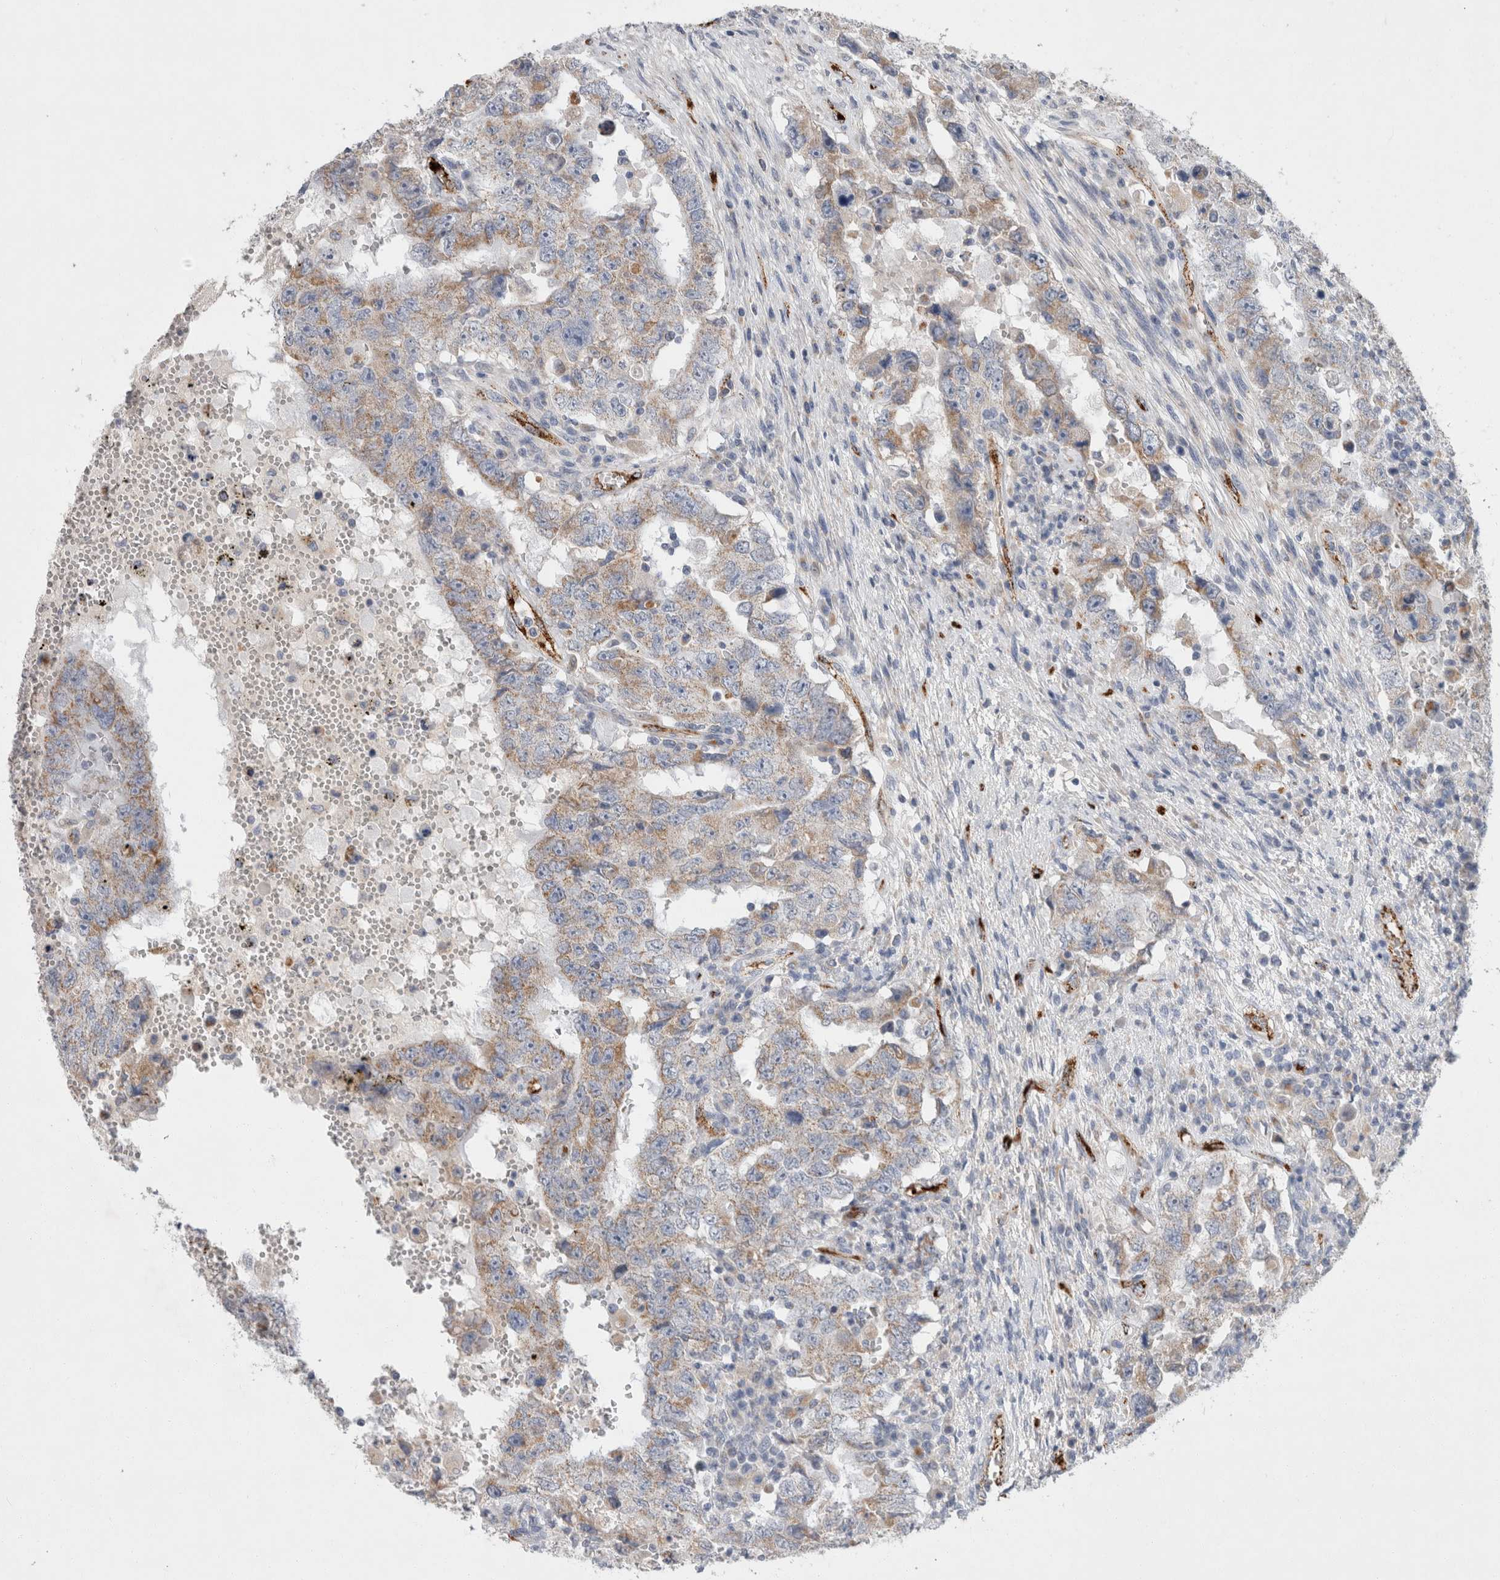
{"staining": {"intensity": "weak", "quantity": ">75%", "location": "cytoplasmic/membranous"}, "tissue": "testis cancer", "cell_type": "Tumor cells", "image_type": "cancer", "snomed": [{"axis": "morphology", "description": "Carcinoma, Embryonal, NOS"}, {"axis": "topography", "description": "Testis"}], "caption": "Weak cytoplasmic/membranous protein staining is identified in approximately >75% of tumor cells in testis embryonal carcinoma. (brown staining indicates protein expression, while blue staining denotes nuclei).", "gene": "IARS2", "patient": {"sex": "male", "age": 26}}